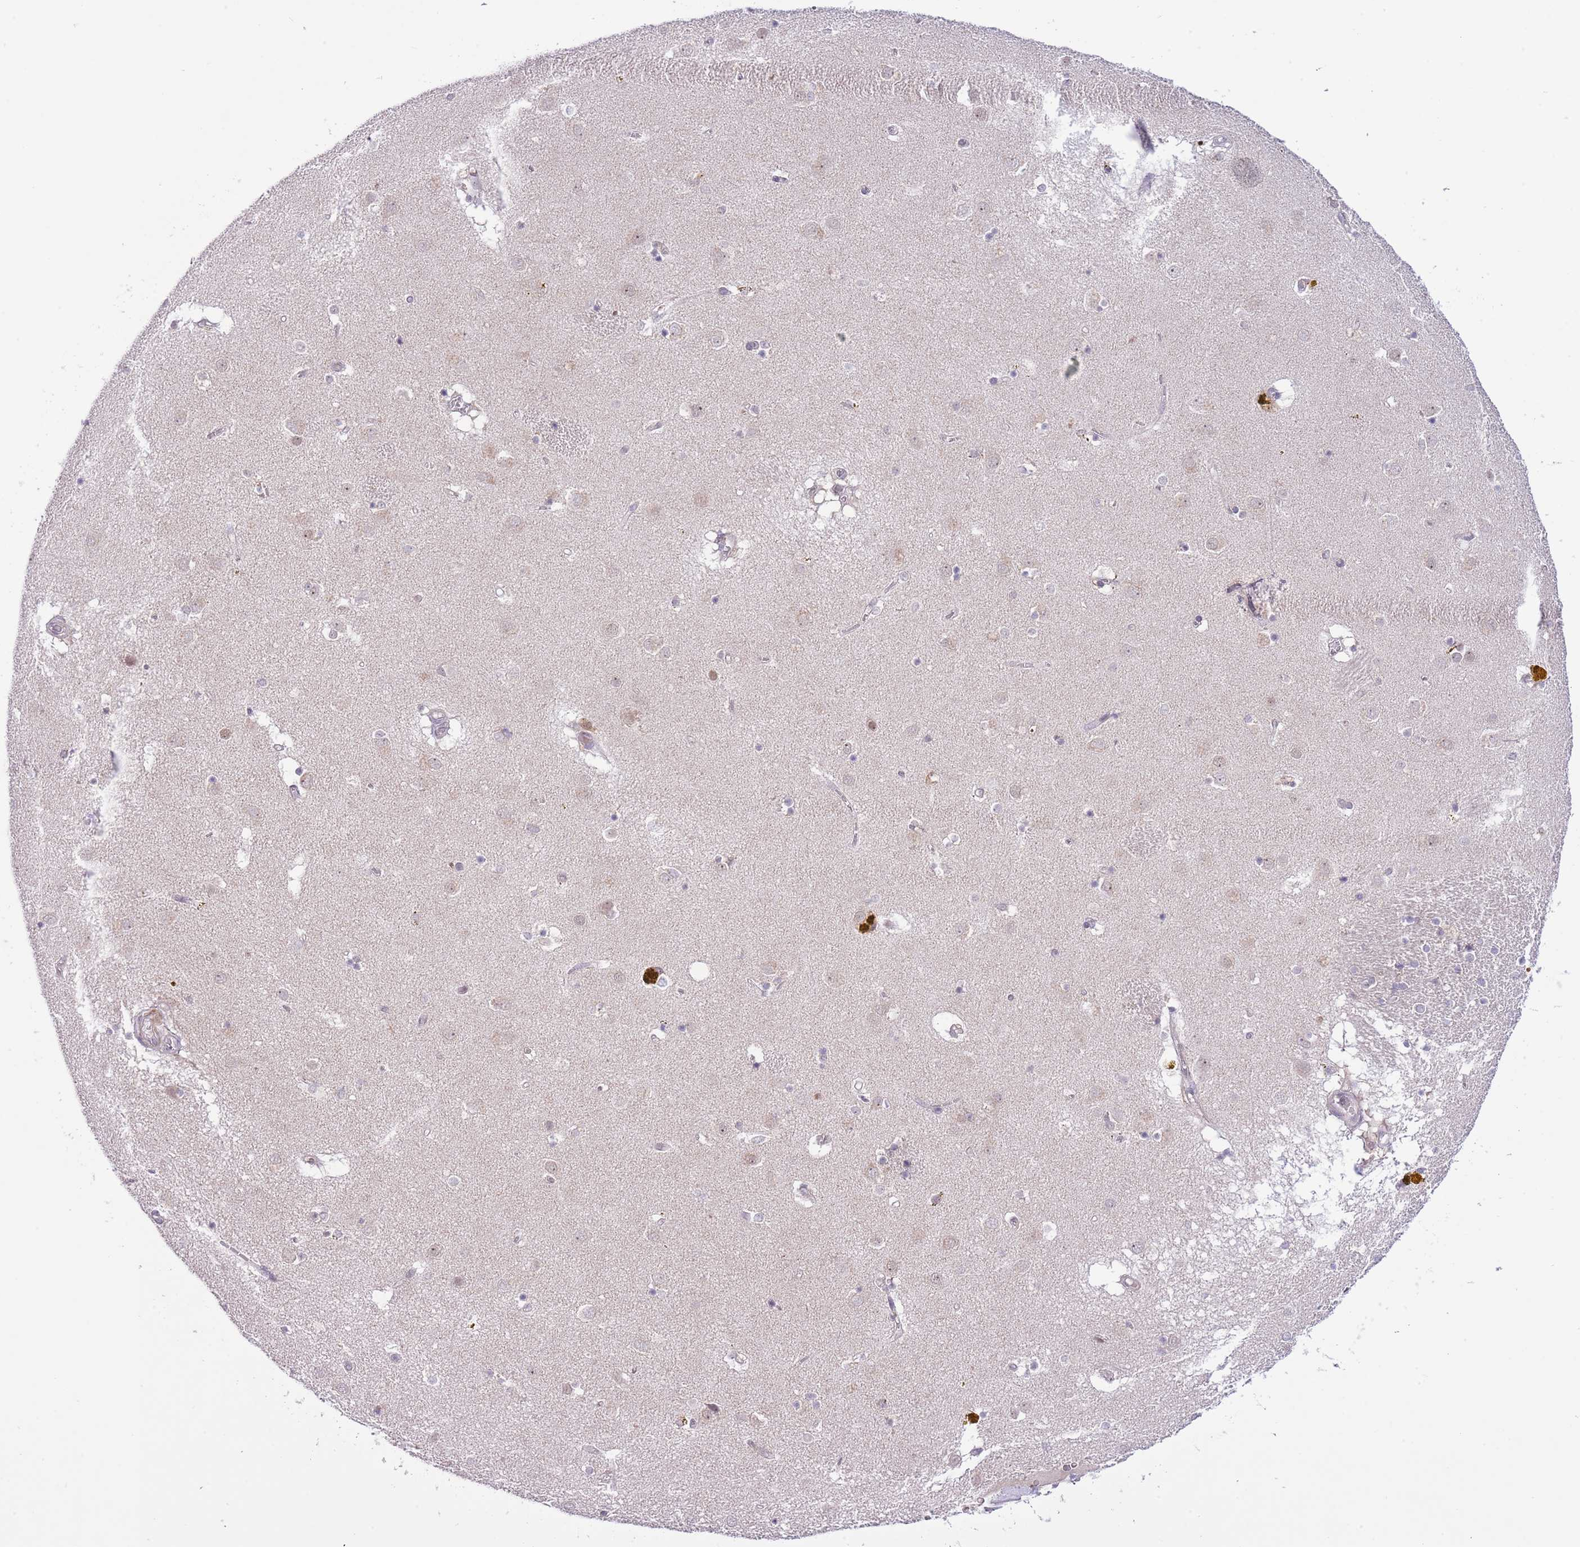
{"staining": {"intensity": "weak", "quantity": "<25%", "location": "nuclear"}, "tissue": "caudate", "cell_type": "Glial cells", "image_type": "normal", "snomed": [{"axis": "morphology", "description": "Normal tissue, NOS"}, {"axis": "topography", "description": "Lateral ventricle wall"}], "caption": "A high-resolution histopathology image shows immunohistochemistry (IHC) staining of normal caudate, which exhibits no significant positivity in glial cells.", "gene": "GALK2", "patient": {"sex": "male", "age": 70}}